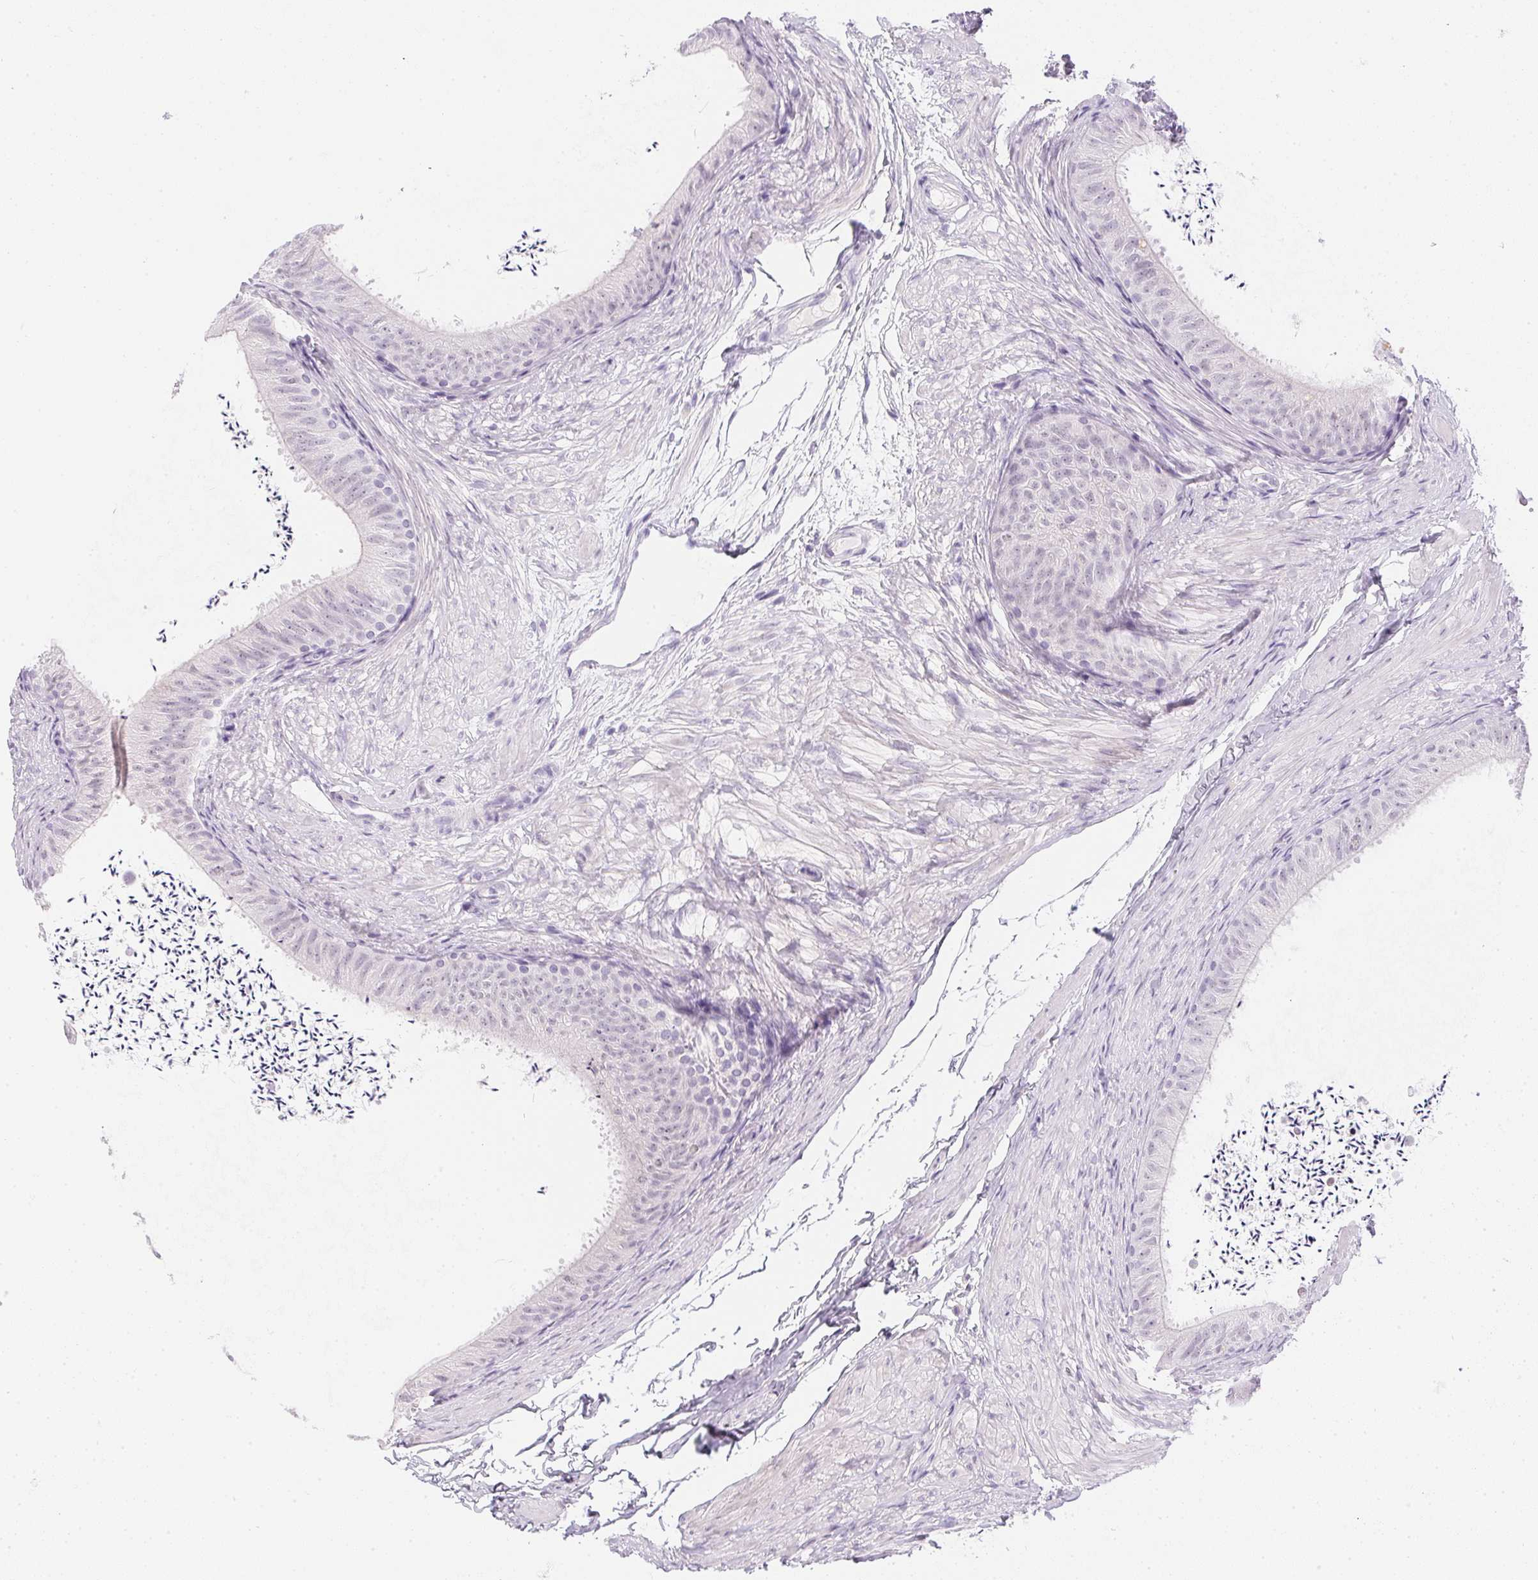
{"staining": {"intensity": "negative", "quantity": "none", "location": "none"}, "tissue": "epididymis", "cell_type": "Glandular cells", "image_type": "normal", "snomed": [{"axis": "morphology", "description": "Normal tissue, NOS"}, {"axis": "topography", "description": "Epididymis, spermatic cord, NOS"}, {"axis": "topography", "description": "Epididymis"}, {"axis": "topography", "description": "Peripheral nerve tissue"}], "caption": "Glandular cells show no significant protein positivity in normal epididymis.", "gene": "PPY", "patient": {"sex": "male", "age": 29}}